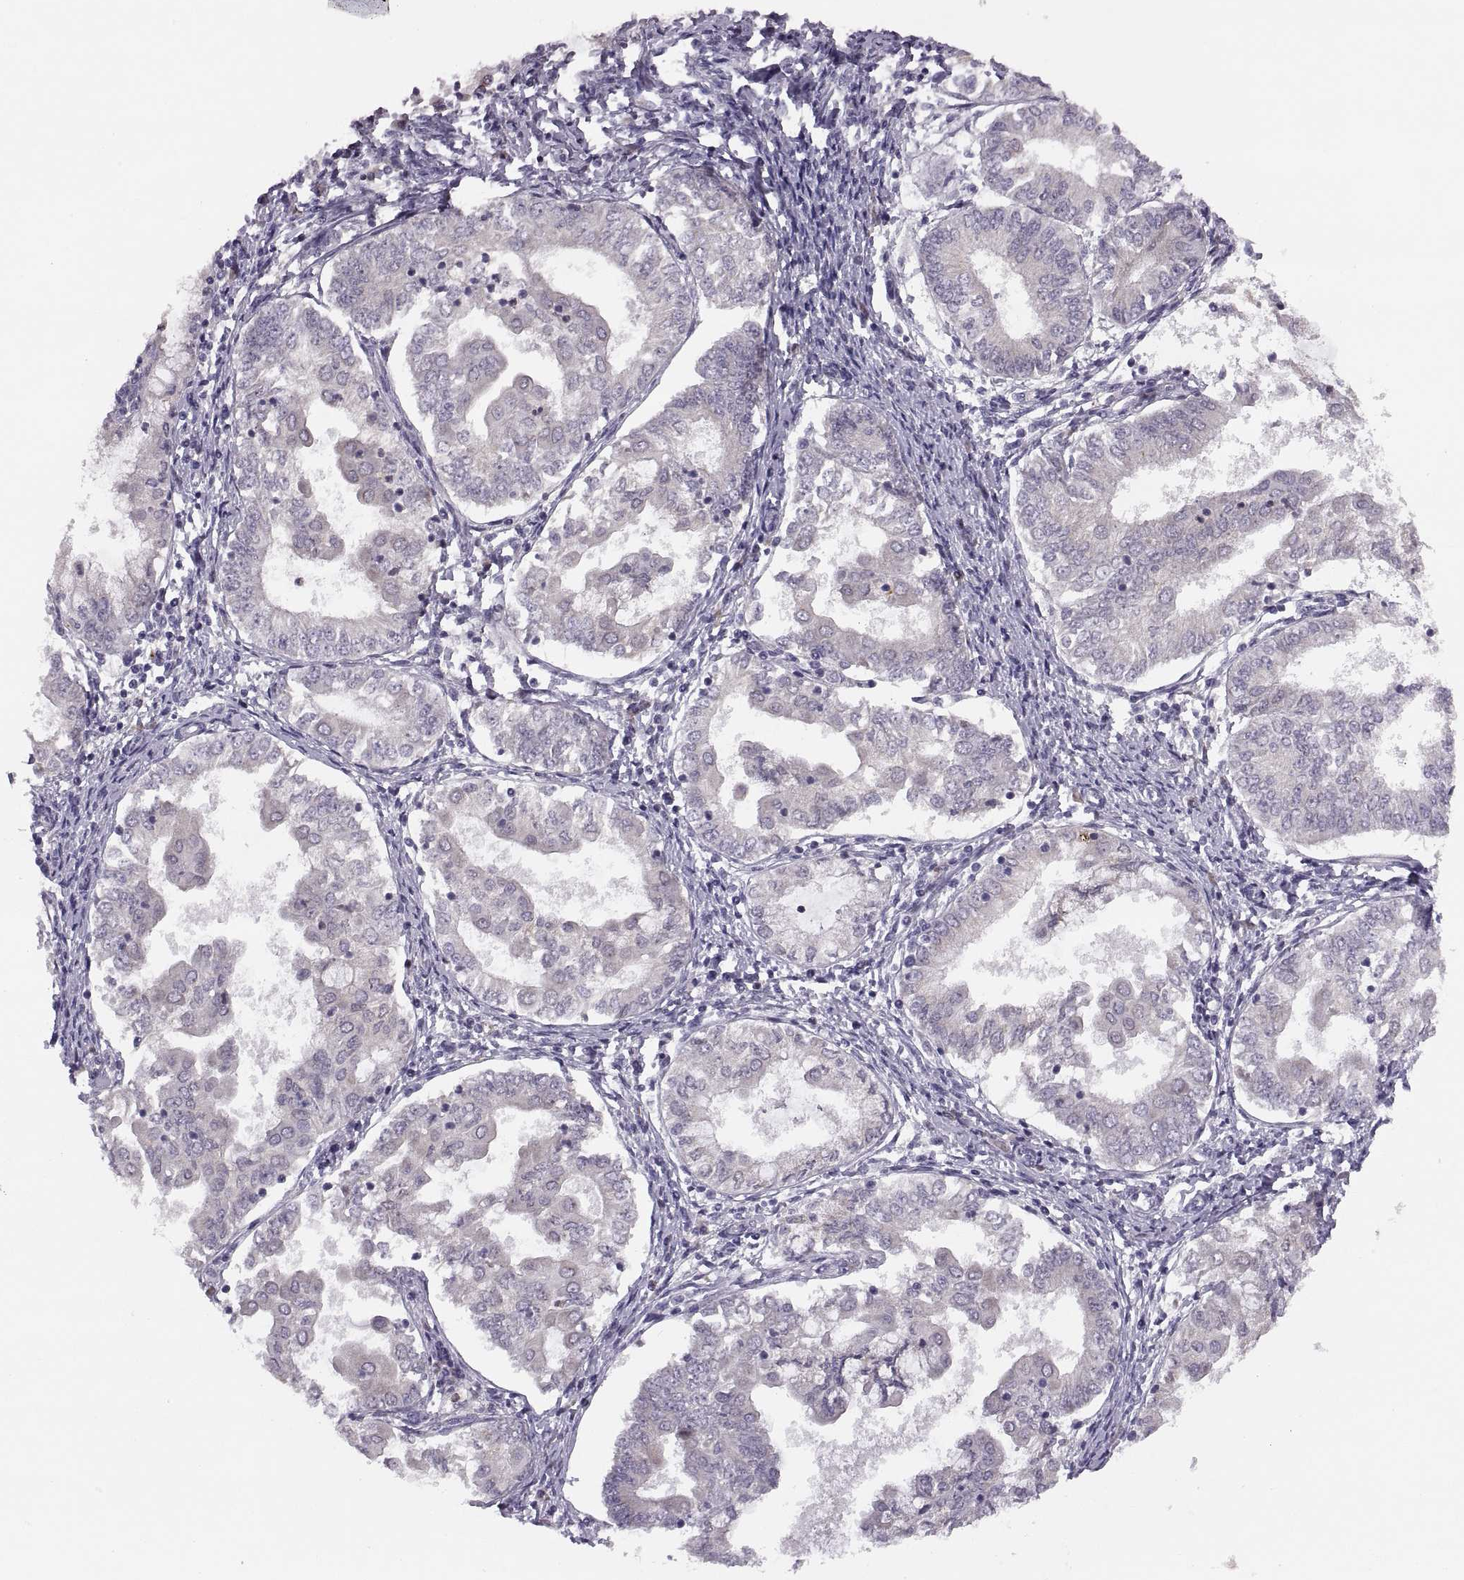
{"staining": {"intensity": "negative", "quantity": "none", "location": "none"}, "tissue": "endometrial cancer", "cell_type": "Tumor cells", "image_type": "cancer", "snomed": [{"axis": "morphology", "description": "Adenocarcinoma, NOS"}, {"axis": "topography", "description": "Endometrium"}], "caption": "DAB immunohistochemical staining of human adenocarcinoma (endometrial) reveals no significant positivity in tumor cells.", "gene": "ADH6", "patient": {"sex": "female", "age": 68}}